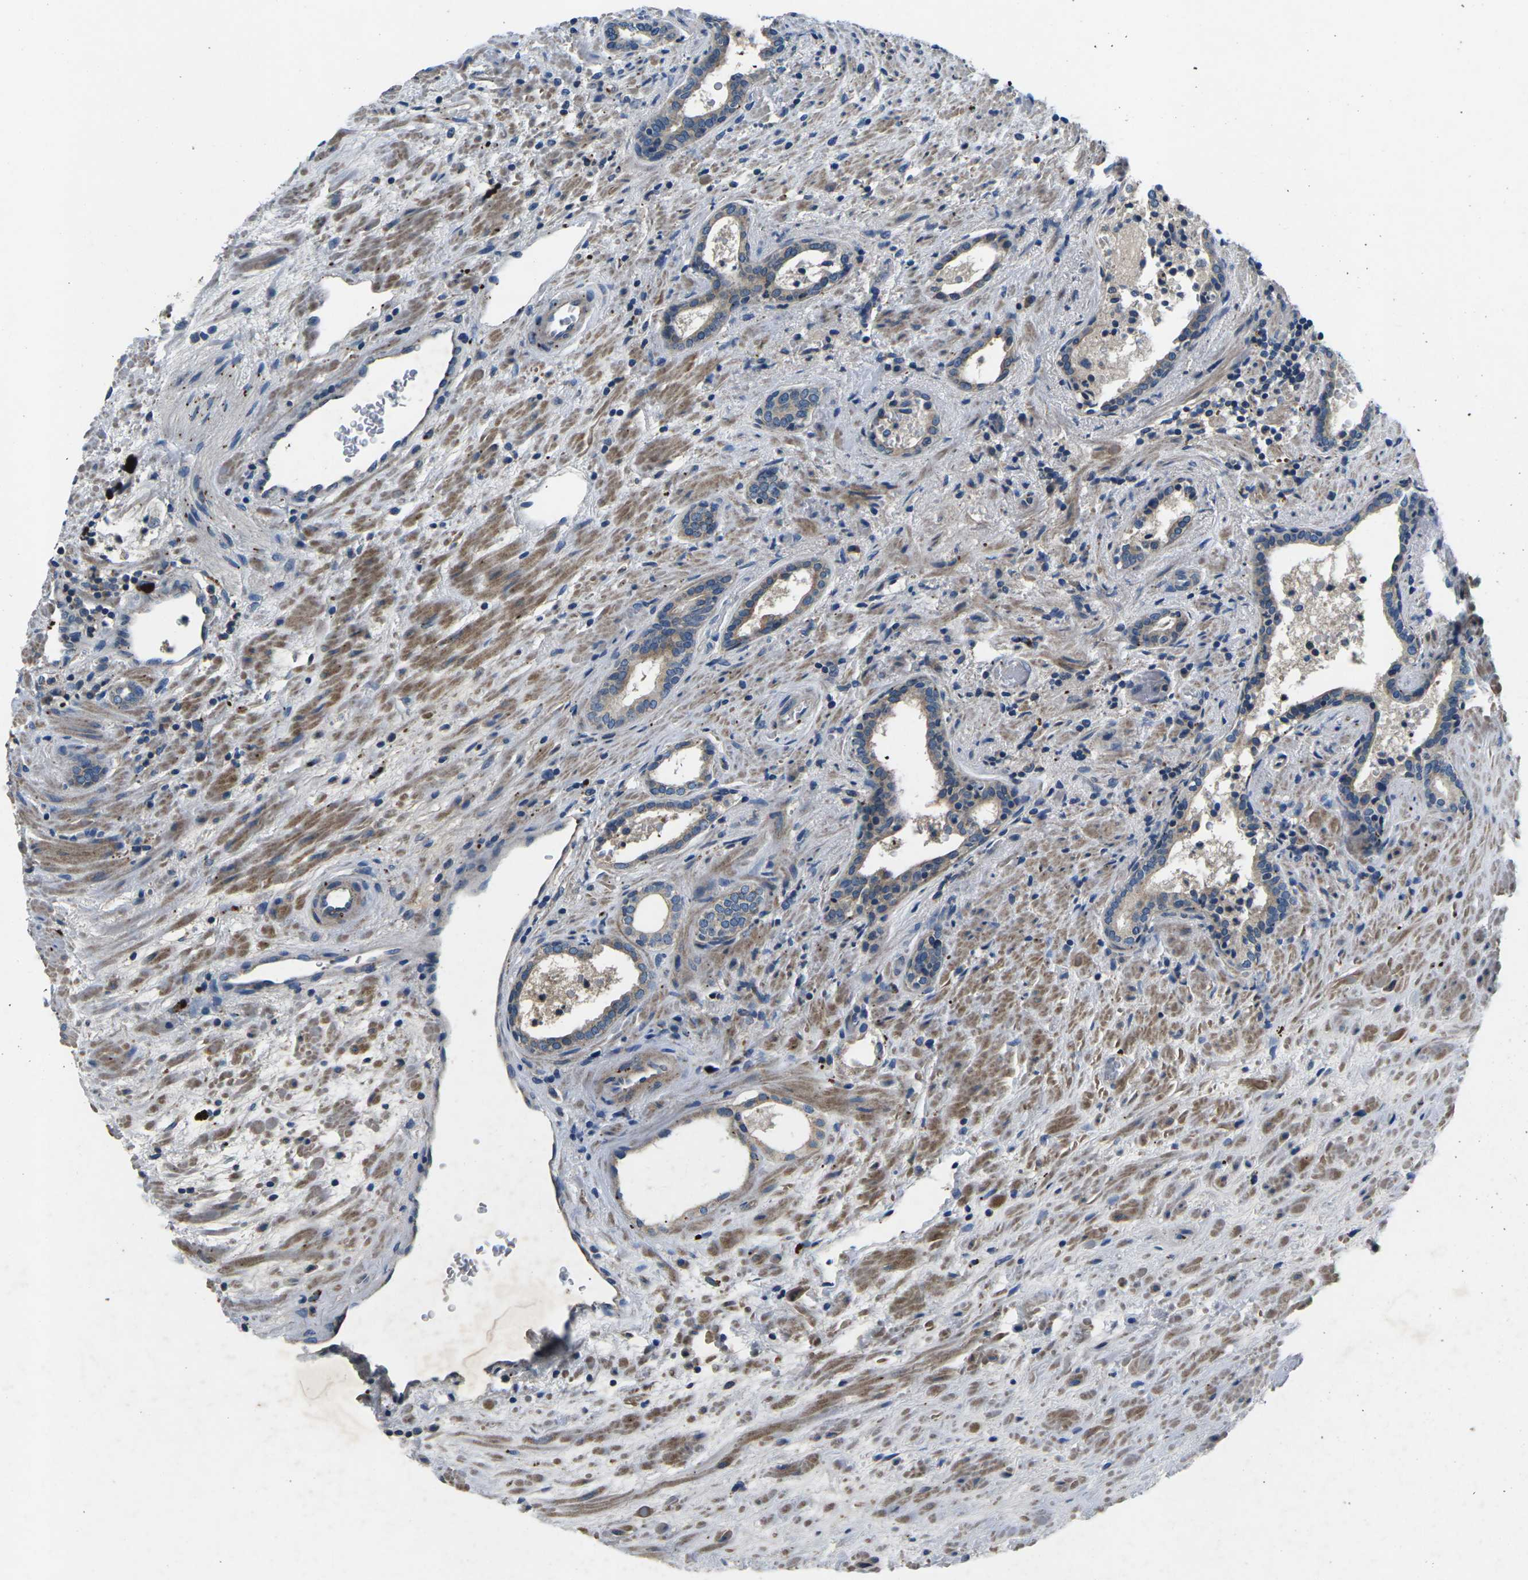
{"staining": {"intensity": "weak", "quantity": "25%-75%", "location": "cytoplasmic/membranous"}, "tissue": "prostate cancer", "cell_type": "Tumor cells", "image_type": "cancer", "snomed": [{"axis": "morphology", "description": "Adenocarcinoma, High grade"}, {"axis": "topography", "description": "Prostate"}], "caption": "The immunohistochemical stain labels weak cytoplasmic/membranous expression in tumor cells of prostate cancer (high-grade adenocarcinoma) tissue. (Brightfield microscopy of DAB IHC at high magnification).", "gene": "PDCD6IP", "patient": {"sex": "male", "age": 71}}